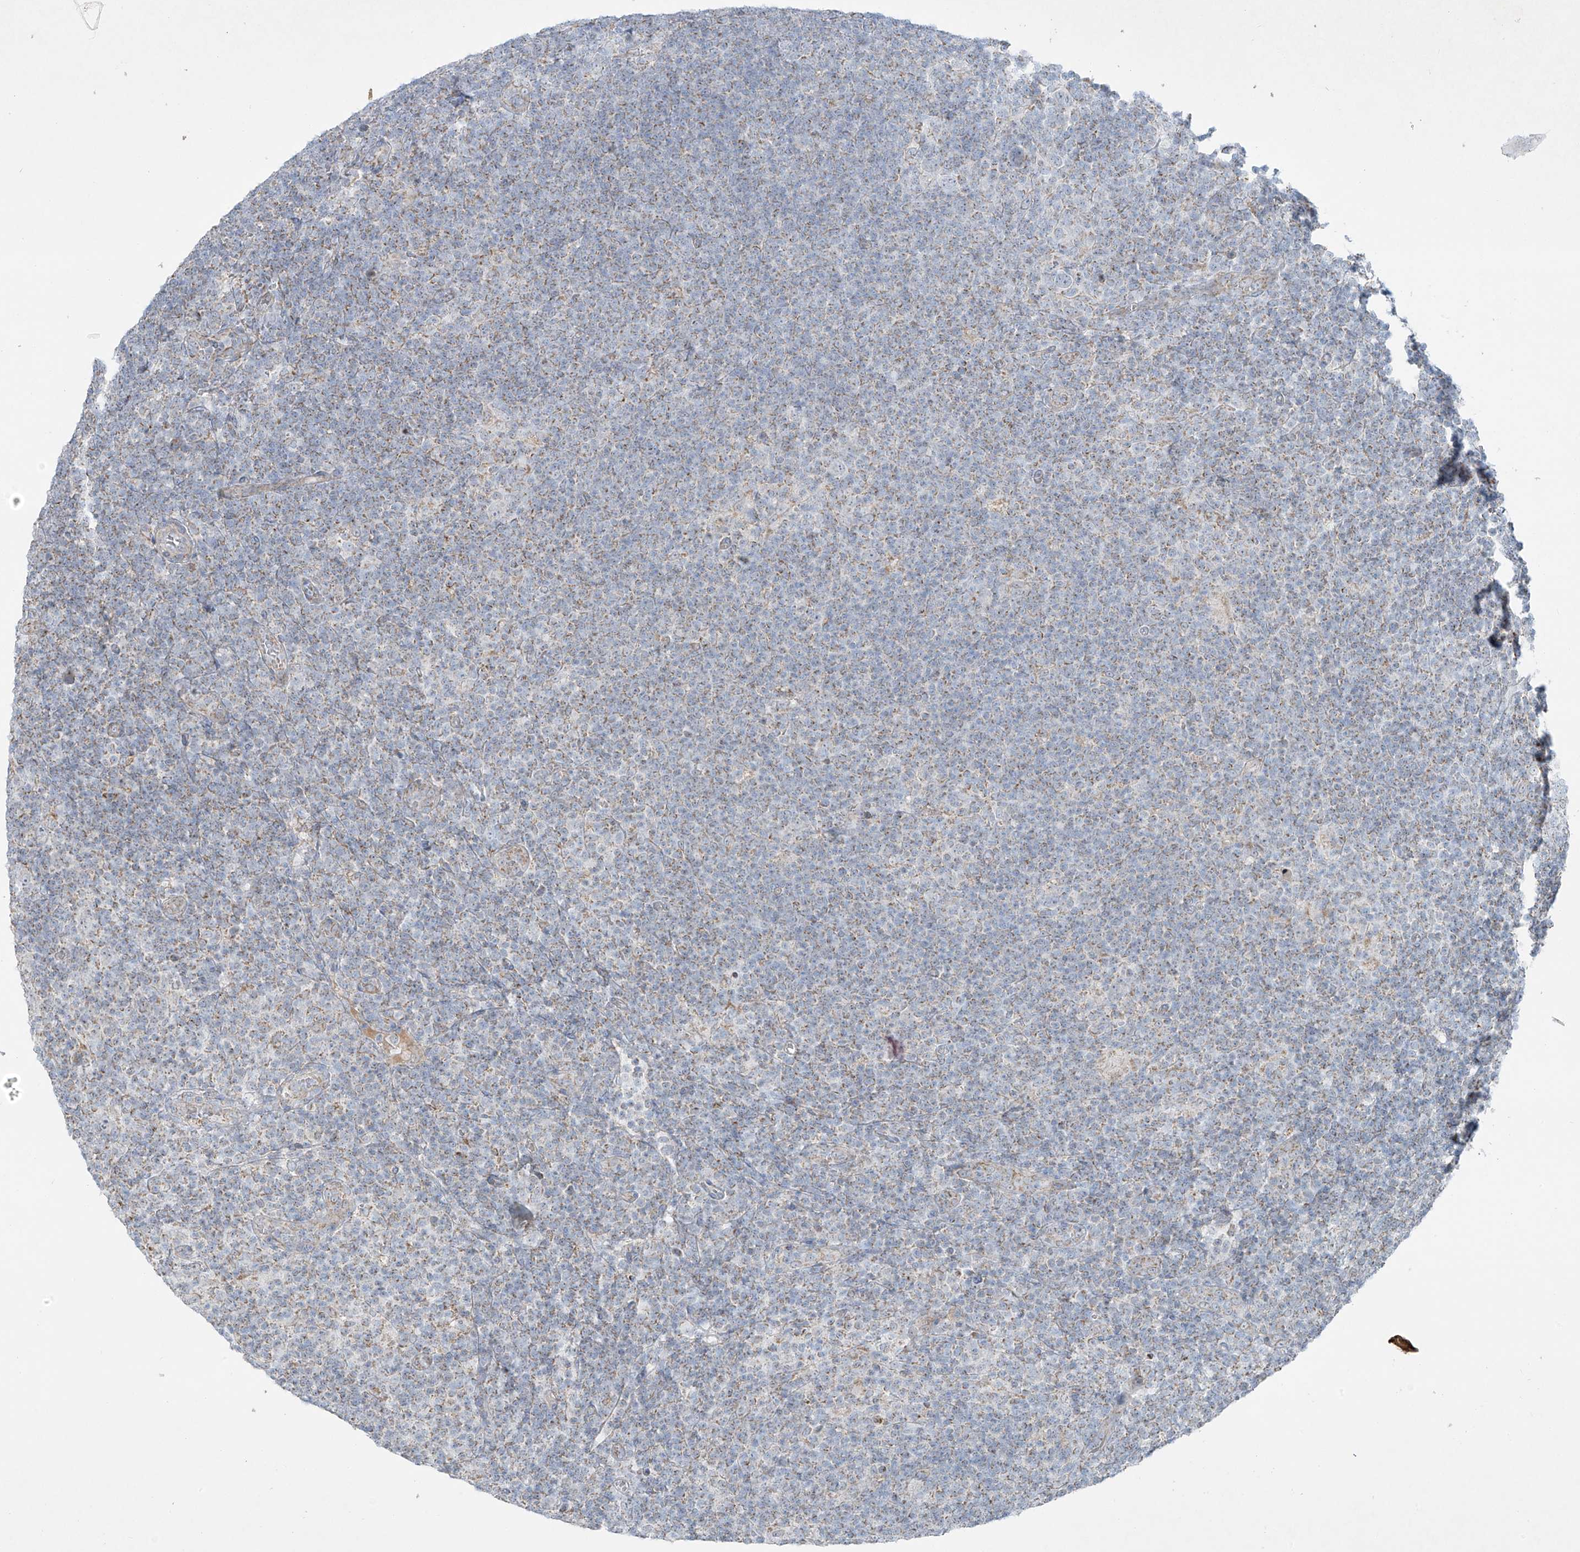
{"staining": {"intensity": "negative", "quantity": "none", "location": "none"}, "tissue": "lymphoma", "cell_type": "Tumor cells", "image_type": "cancer", "snomed": [{"axis": "morphology", "description": "Hodgkin's disease, NOS"}, {"axis": "topography", "description": "Lymph node"}], "caption": "This histopathology image is of lymphoma stained with immunohistochemistry to label a protein in brown with the nuclei are counter-stained blue. There is no positivity in tumor cells.", "gene": "SMDT1", "patient": {"sex": "female", "age": 57}}